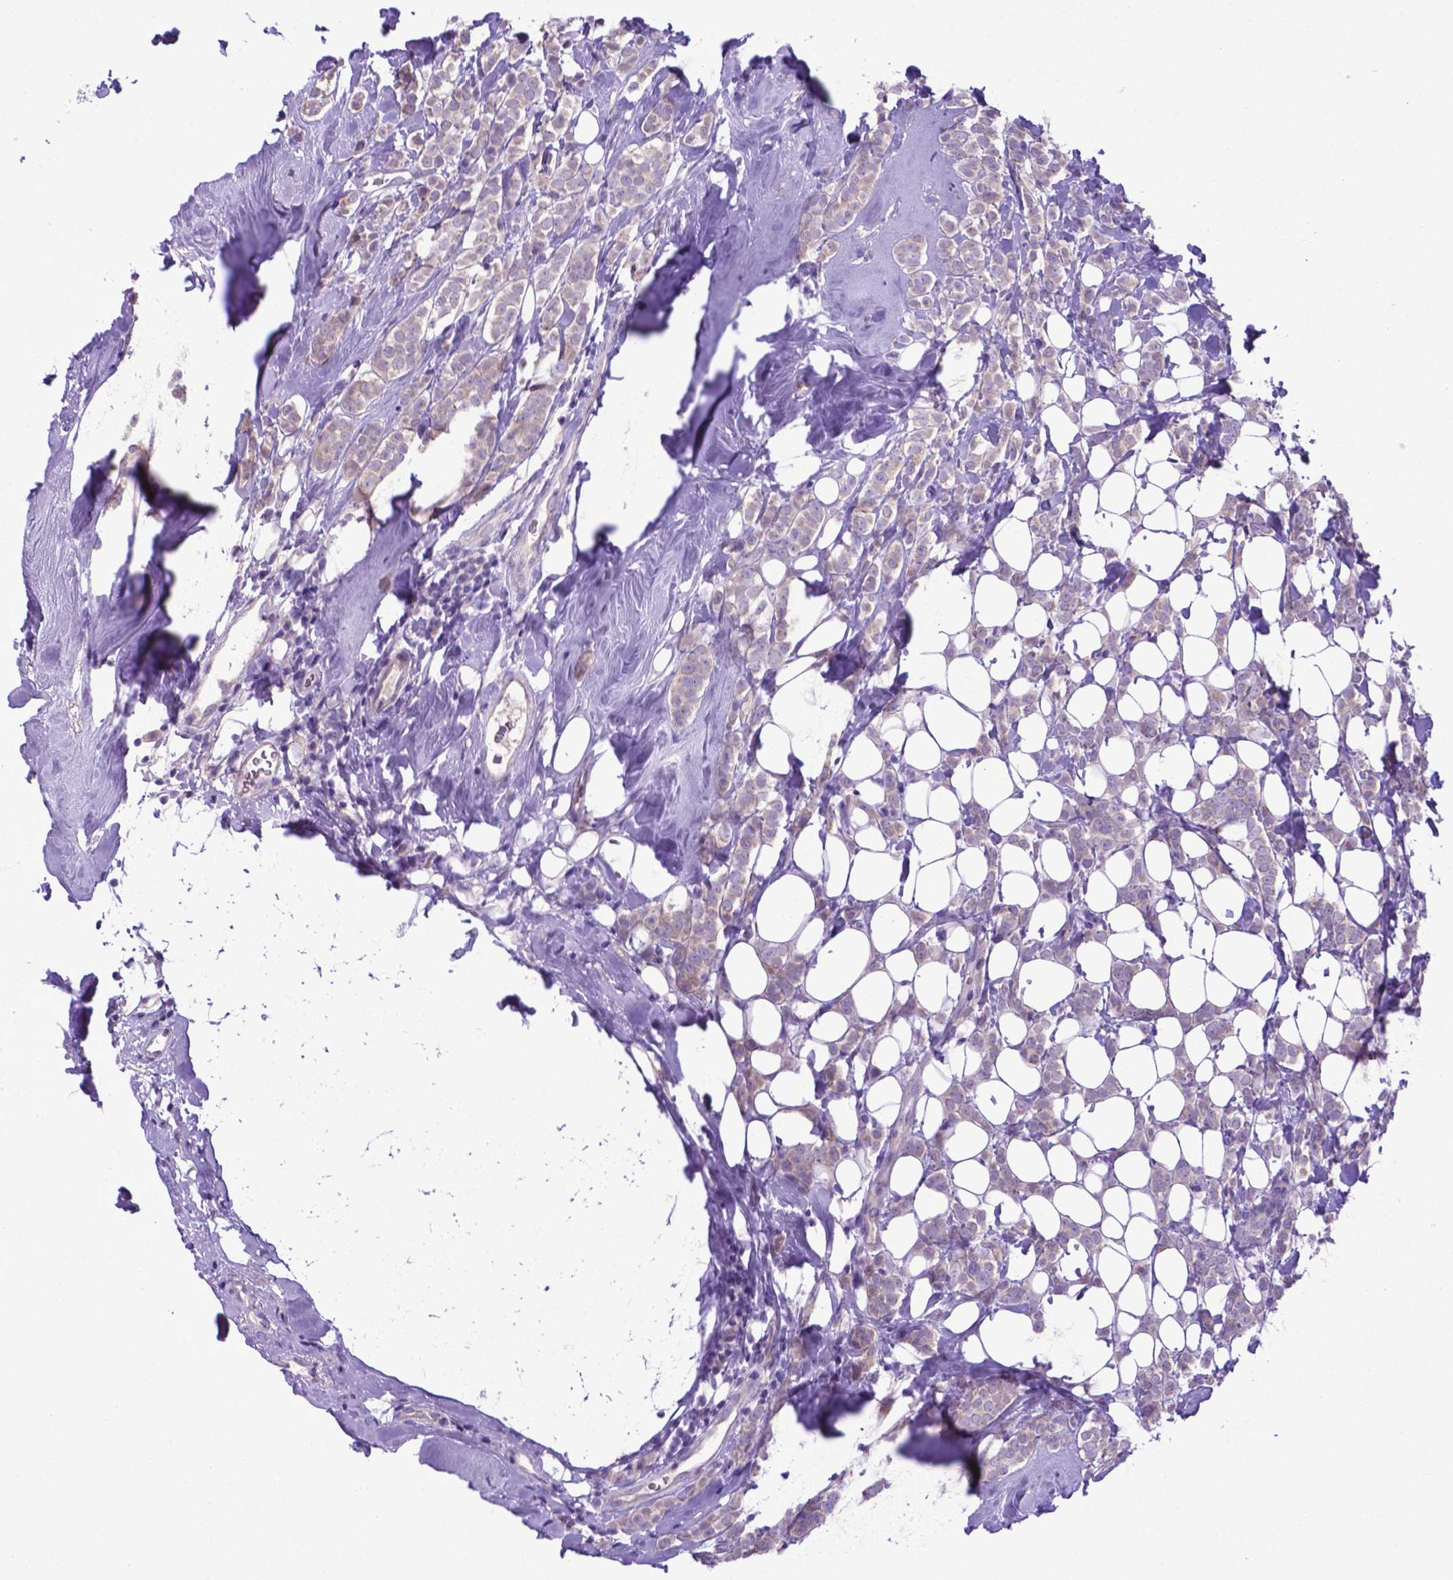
{"staining": {"intensity": "negative", "quantity": "none", "location": "none"}, "tissue": "breast cancer", "cell_type": "Tumor cells", "image_type": "cancer", "snomed": [{"axis": "morphology", "description": "Lobular carcinoma"}, {"axis": "topography", "description": "Breast"}], "caption": "Immunohistochemistry (IHC) histopathology image of lobular carcinoma (breast) stained for a protein (brown), which exhibits no staining in tumor cells.", "gene": "ADRA2B", "patient": {"sex": "female", "age": 49}}